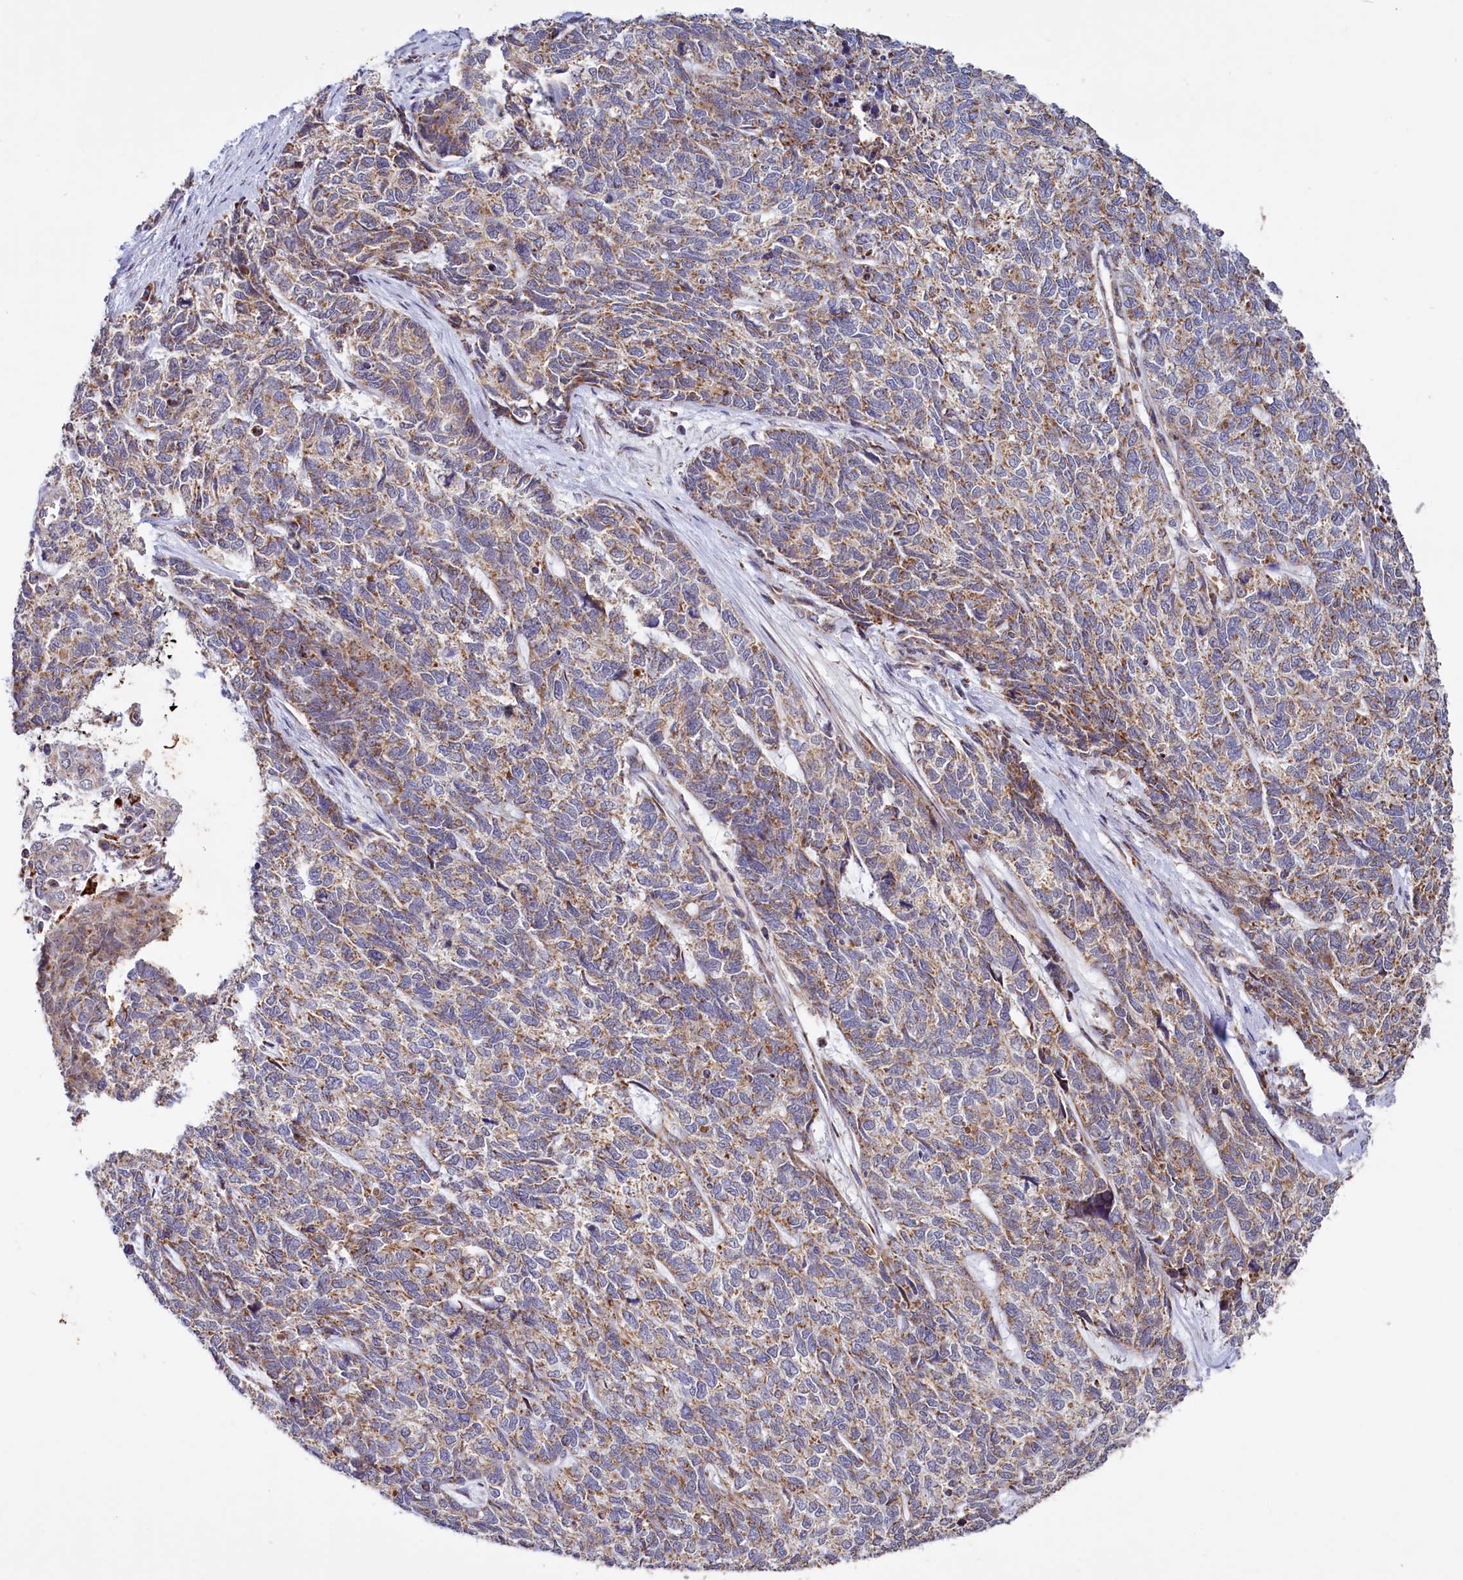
{"staining": {"intensity": "moderate", "quantity": ">75%", "location": "cytoplasmic/membranous"}, "tissue": "cervical cancer", "cell_type": "Tumor cells", "image_type": "cancer", "snomed": [{"axis": "morphology", "description": "Squamous cell carcinoma, NOS"}, {"axis": "topography", "description": "Cervix"}], "caption": "Human cervical cancer (squamous cell carcinoma) stained with a brown dye shows moderate cytoplasmic/membranous positive staining in about >75% of tumor cells.", "gene": "DYNC2H1", "patient": {"sex": "female", "age": 63}}